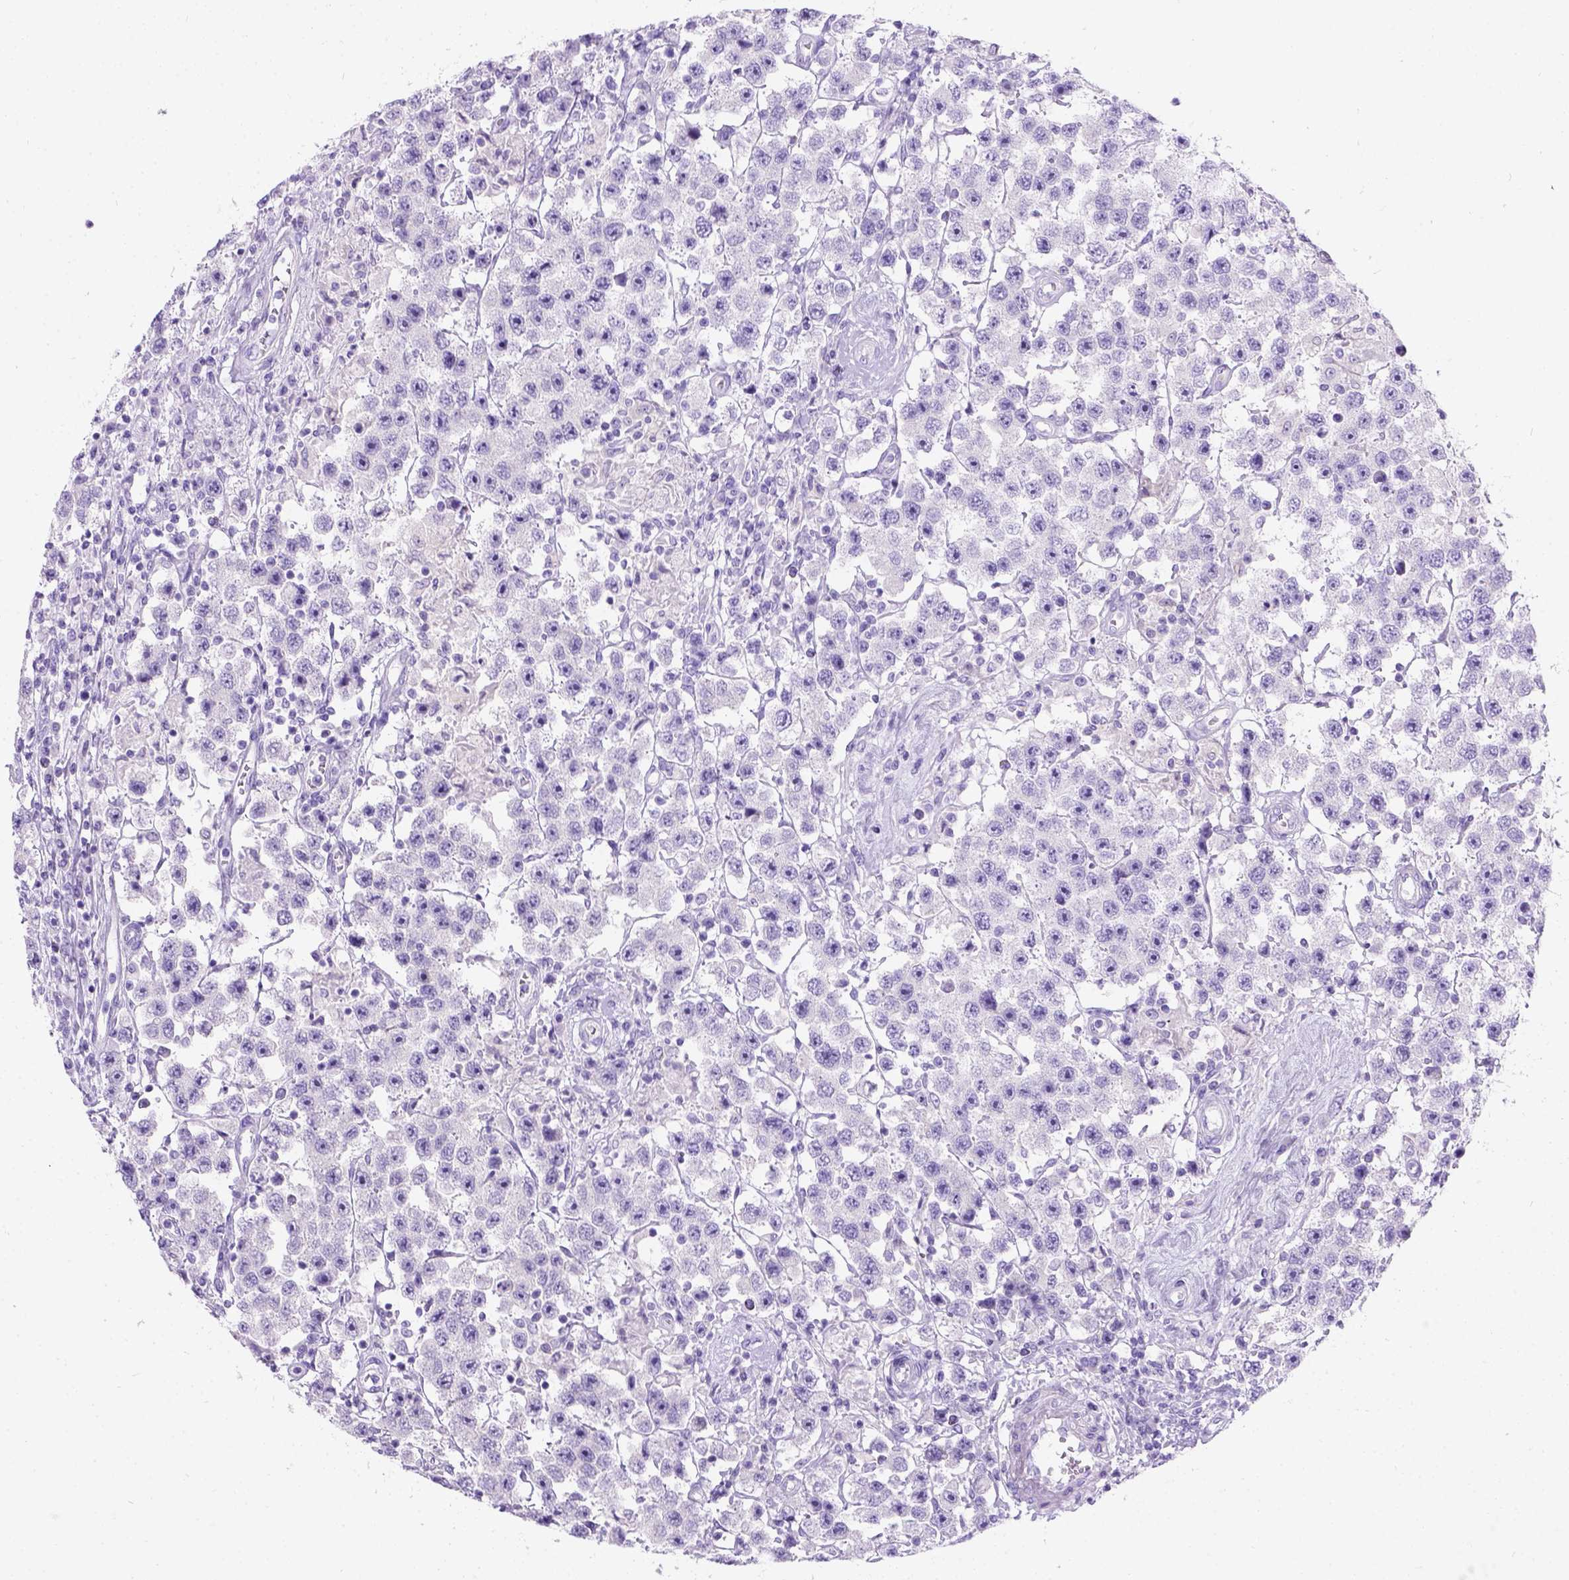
{"staining": {"intensity": "negative", "quantity": "none", "location": "none"}, "tissue": "testis cancer", "cell_type": "Tumor cells", "image_type": "cancer", "snomed": [{"axis": "morphology", "description": "Seminoma, NOS"}, {"axis": "topography", "description": "Testis"}], "caption": "Immunohistochemistry (IHC) of human testis seminoma reveals no staining in tumor cells.", "gene": "C7orf57", "patient": {"sex": "male", "age": 45}}